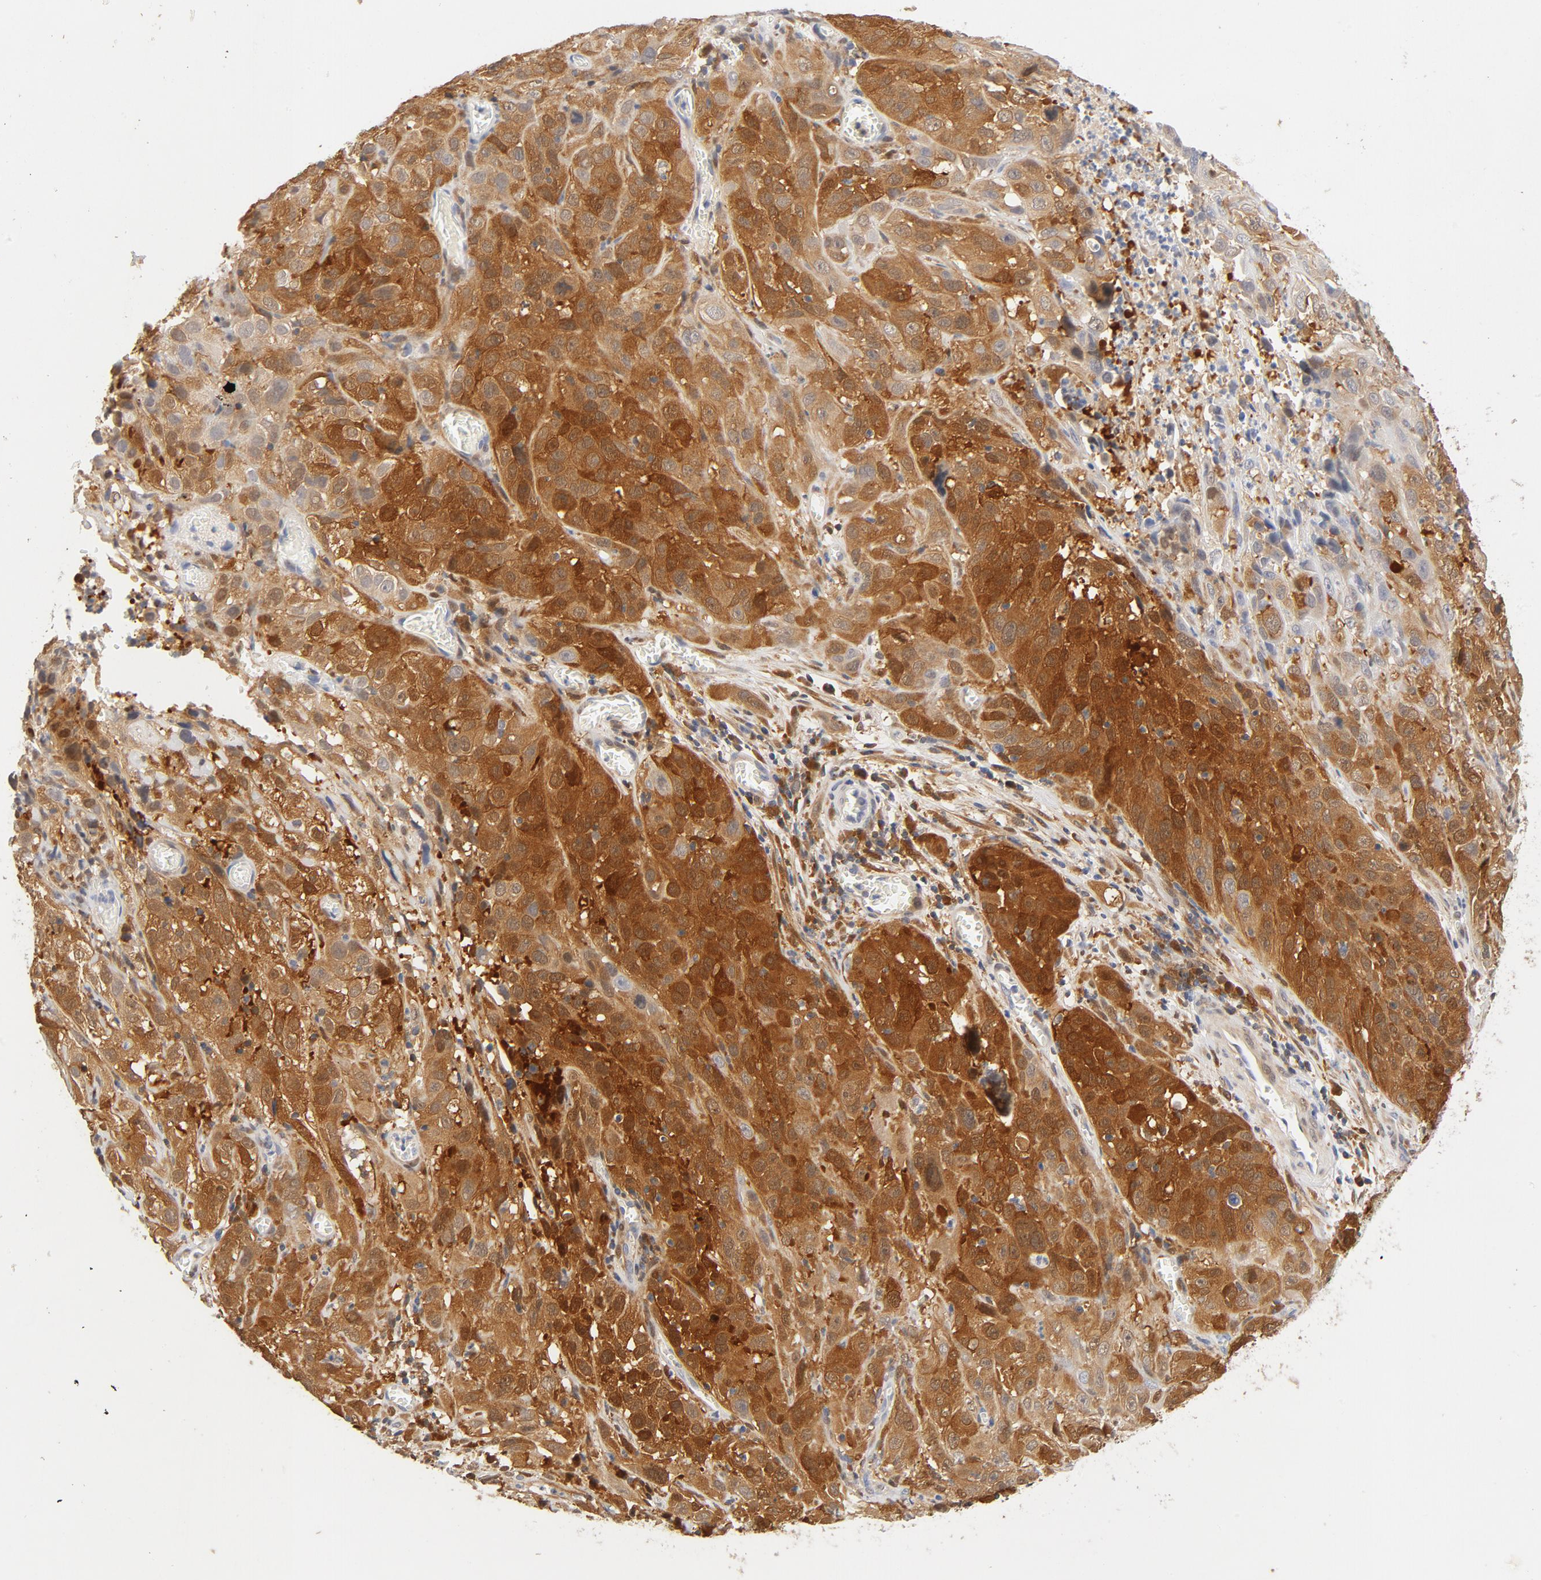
{"staining": {"intensity": "strong", "quantity": ">75%", "location": "cytoplasmic/membranous"}, "tissue": "cervical cancer", "cell_type": "Tumor cells", "image_type": "cancer", "snomed": [{"axis": "morphology", "description": "Squamous cell carcinoma, NOS"}, {"axis": "topography", "description": "Cervix"}], "caption": "Protein analysis of cervical cancer tissue exhibits strong cytoplasmic/membranous expression in about >75% of tumor cells. (DAB (3,3'-diaminobenzidine) IHC with brightfield microscopy, high magnification).", "gene": "STAT1", "patient": {"sex": "female", "age": 32}}